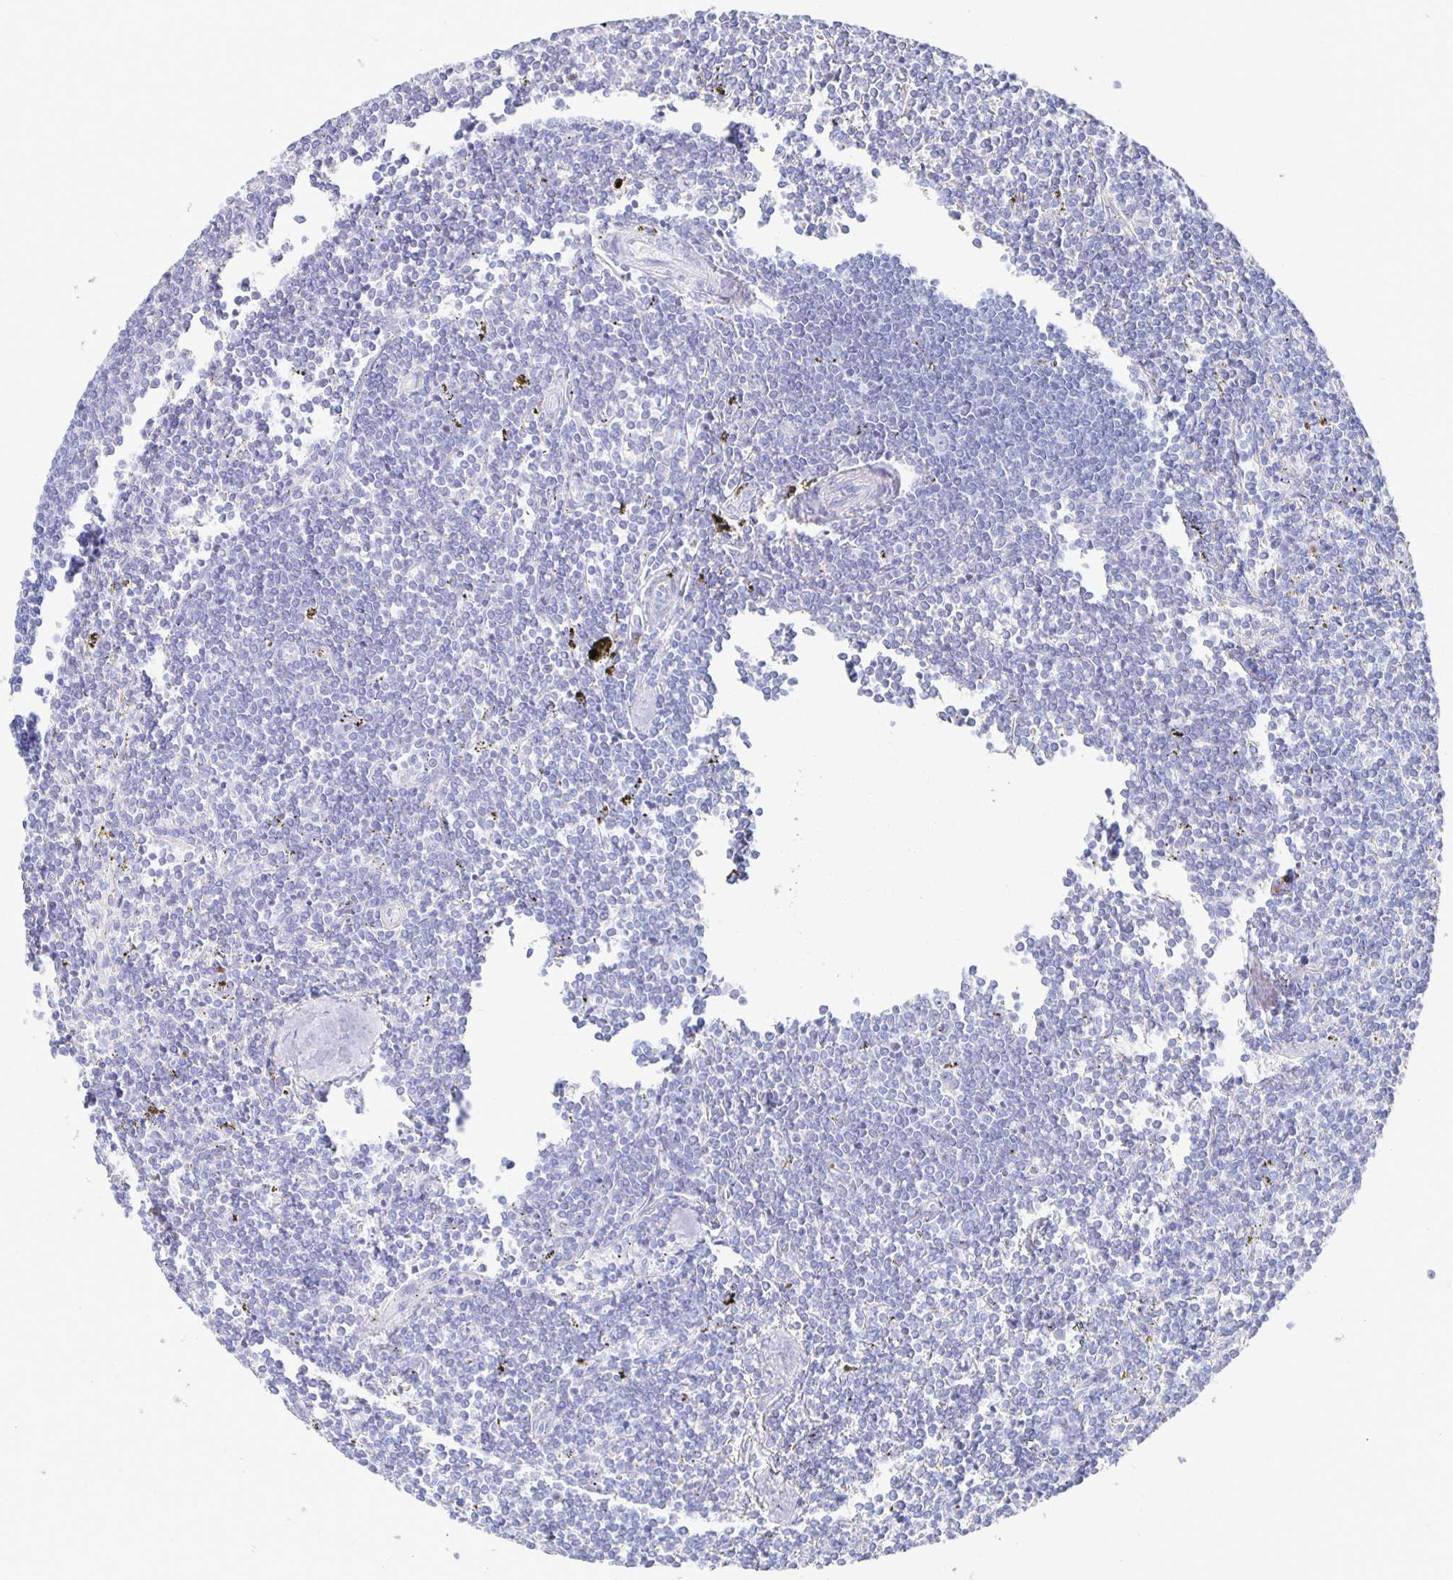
{"staining": {"intensity": "negative", "quantity": "none", "location": "none"}, "tissue": "lymphoma", "cell_type": "Tumor cells", "image_type": "cancer", "snomed": [{"axis": "morphology", "description": "Malignant lymphoma, non-Hodgkin's type, Low grade"}, {"axis": "topography", "description": "Spleen"}], "caption": "This is a image of immunohistochemistry (IHC) staining of lymphoma, which shows no positivity in tumor cells.", "gene": "PRDM7", "patient": {"sex": "male", "age": 78}}